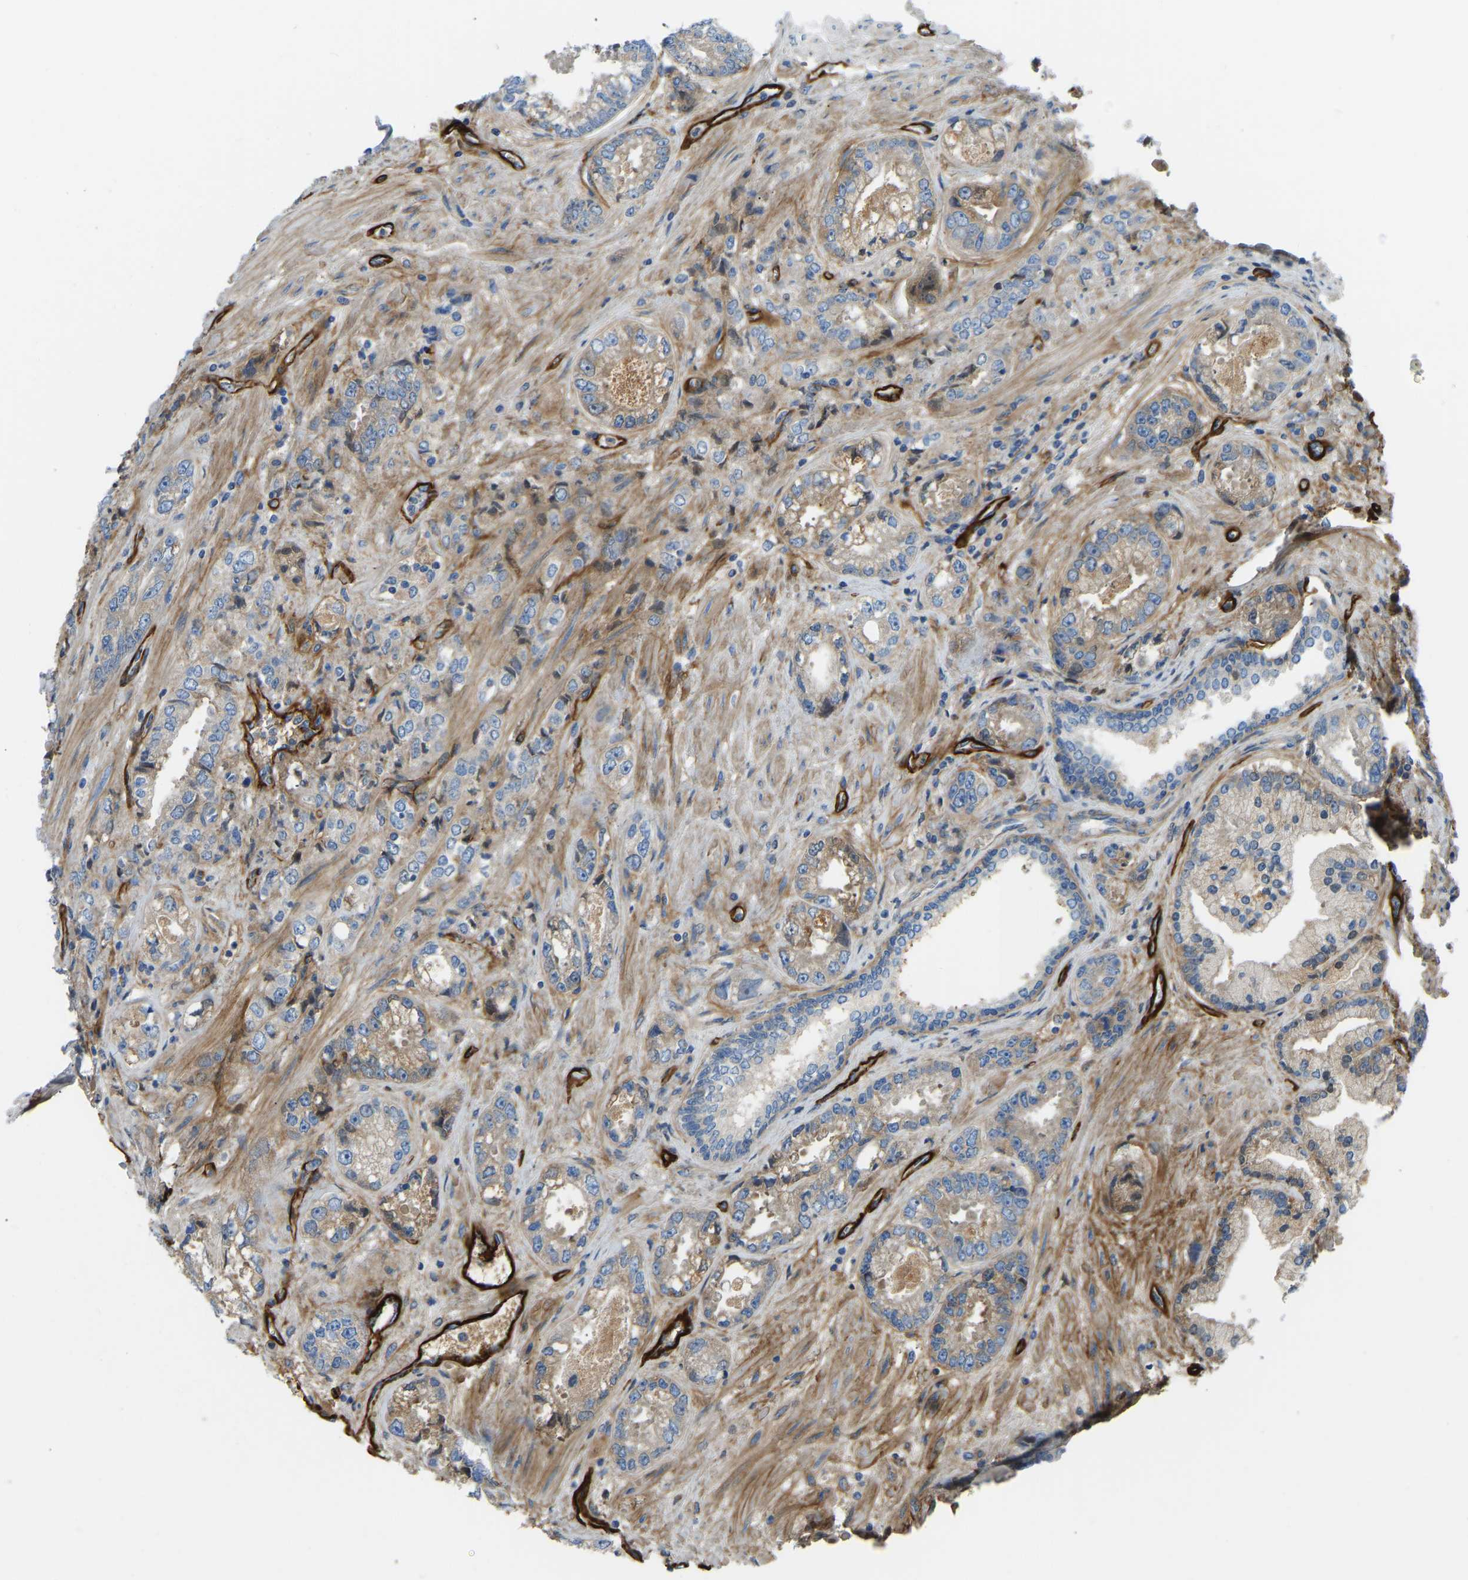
{"staining": {"intensity": "moderate", "quantity": "<25%", "location": "cytoplasmic/membranous"}, "tissue": "prostate cancer", "cell_type": "Tumor cells", "image_type": "cancer", "snomed": [{"axis": "morphology", "description": "Adenocarcinoma, High grade"}, {"axis": "topography", "description": "Prostate"}], "caption": "An immunohistochemistry (IHC) histopathology image of tumor tissue is shown. Protein staining in brown labels moderate cytoplasmic/membranous positivity in prostate cancer within tumor cells.", "gene": "COL15A1", "patient": {"sex": "male", "age": 61}}